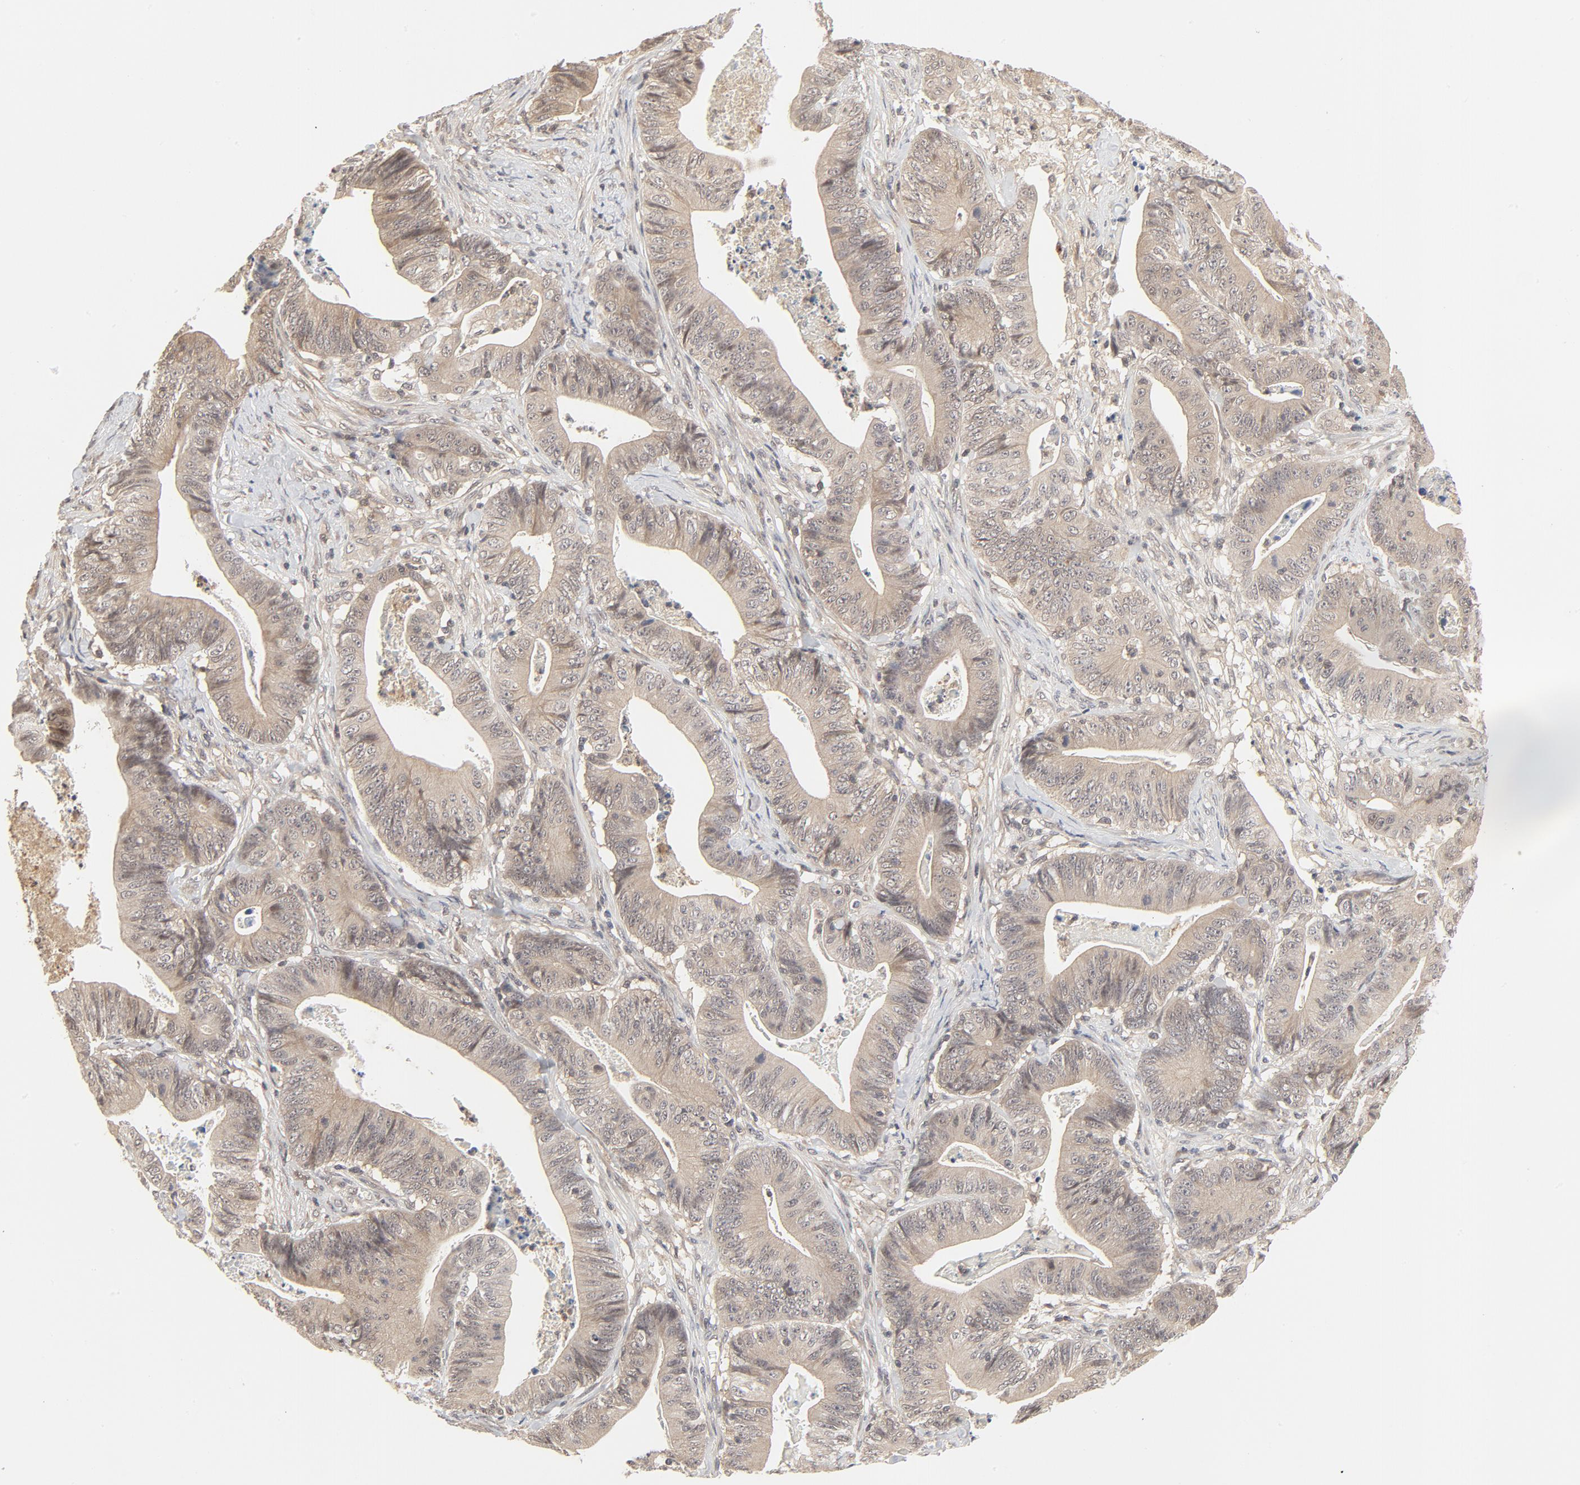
{"staining": {"intensity": "weak", "quantity": ">75%", "location": "cytoplasmic/membranous,nuclear"}, "tissue": "stomach cancer", "cell_type": "Tumor cells", "image_type": "cancer", "snomed": [{"axis": "morphology", "description": "Adenocarcinoma, NOS"}, {"axis": "topography", "description": "Stomach, lower"}], "caption": "DAB (3,3'-diaminobenzidine) immunohistochemical staining of human stomach adenocarcinoma displays weak cytoplasmic/membranous and nuclear protein expression in about >75% of tumor cells.", "gene": "NEDD8", "patient": {"sex": "female", "age": 86}}